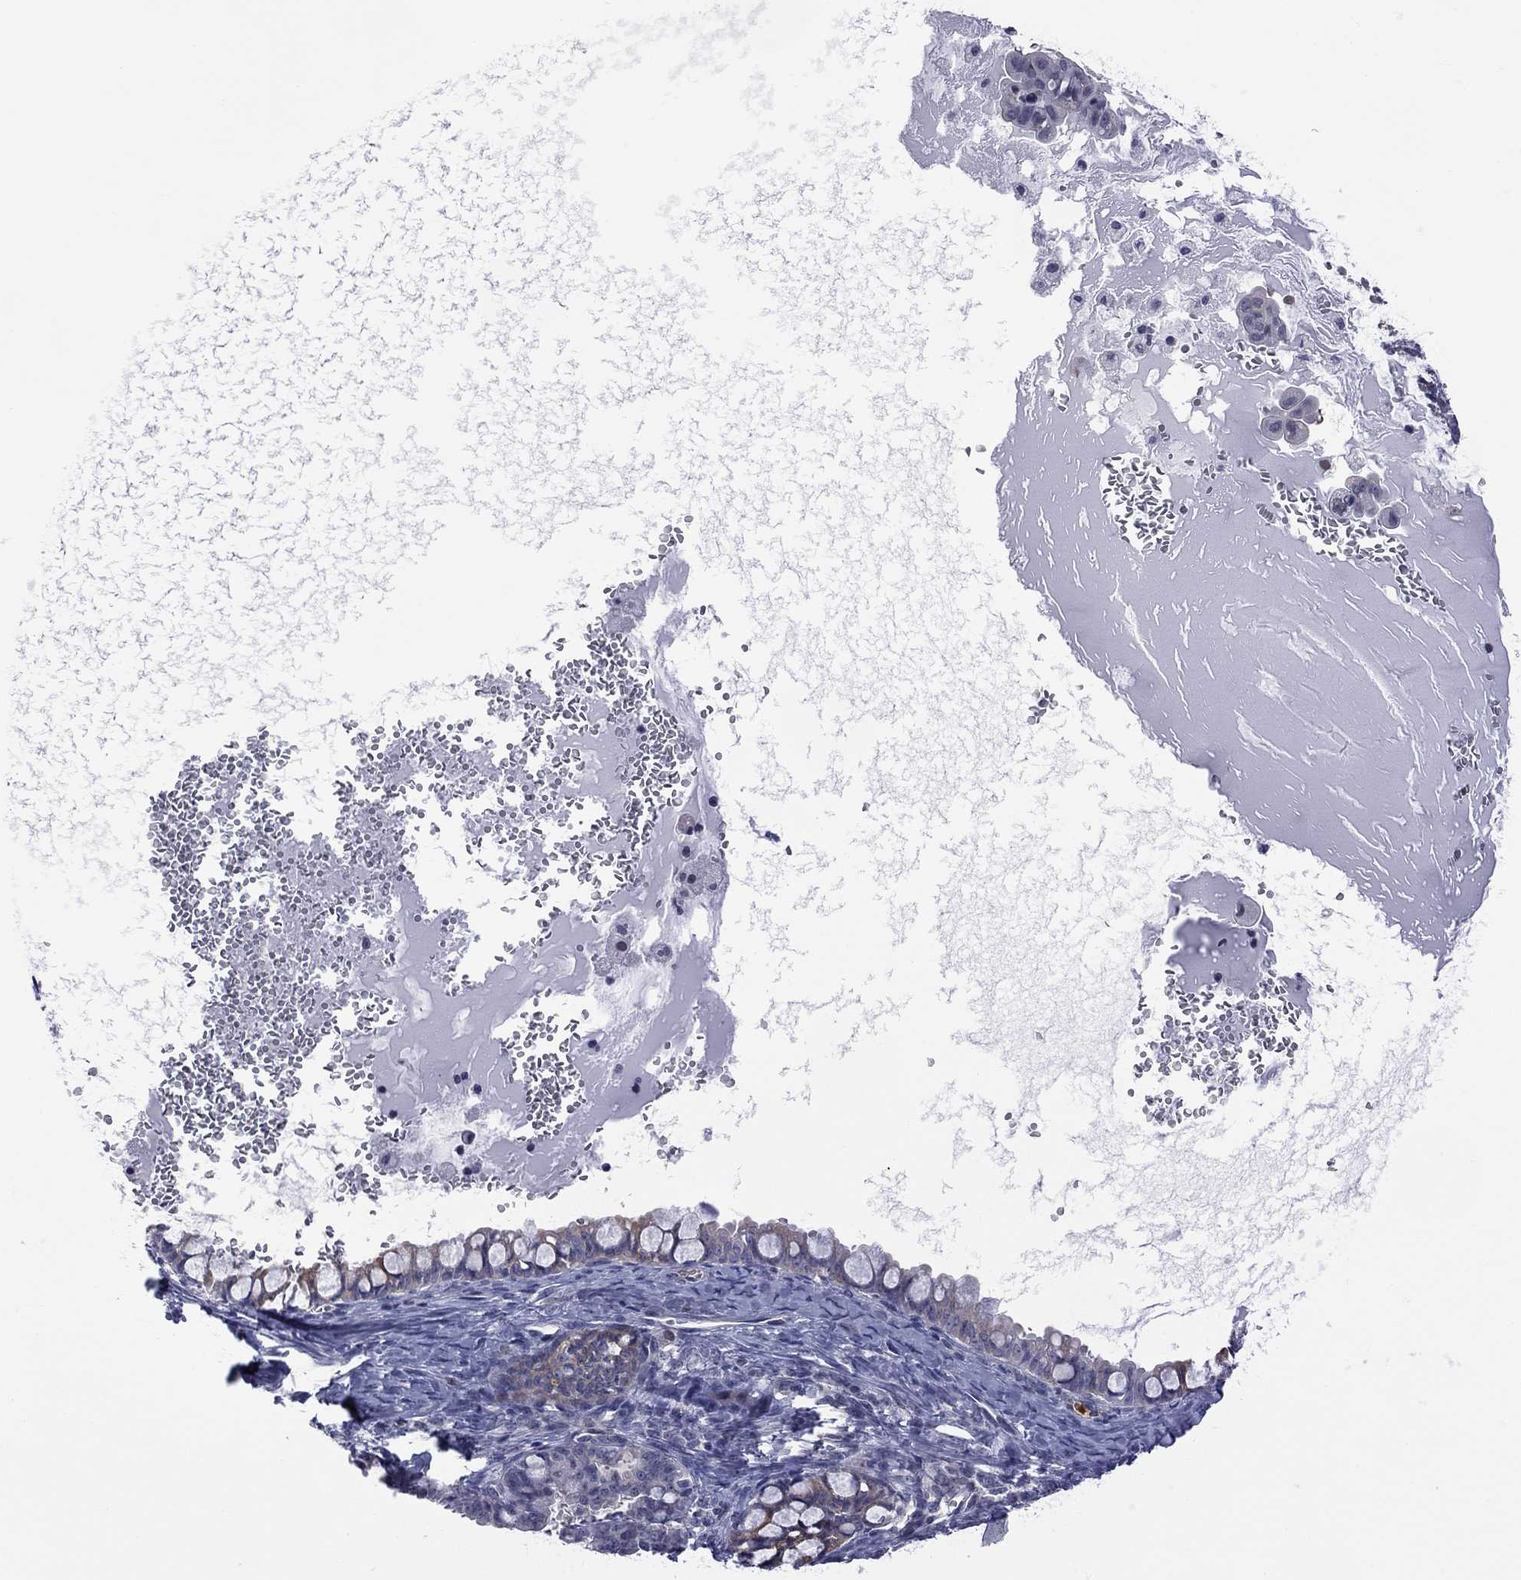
{"staining": {"intensity": "negative", "quantity": "none", "location": "none"}, "tissue": "ovarian cancer", "cell_type": "Tumor cells", "image_type": "cancer", "snomed": [{"axis": "morphology", "description": "Cystadenocarcinoma, mucinous, NOS"}, {"axis": "topography", "description": "Ovary"}], "caption": "Tumor cells are negative for brown protein staining in ovarian mucinous cystadenocarcinoma.", "gene": "POU5F2", "patient": {"sex": "female", "age": 63}}